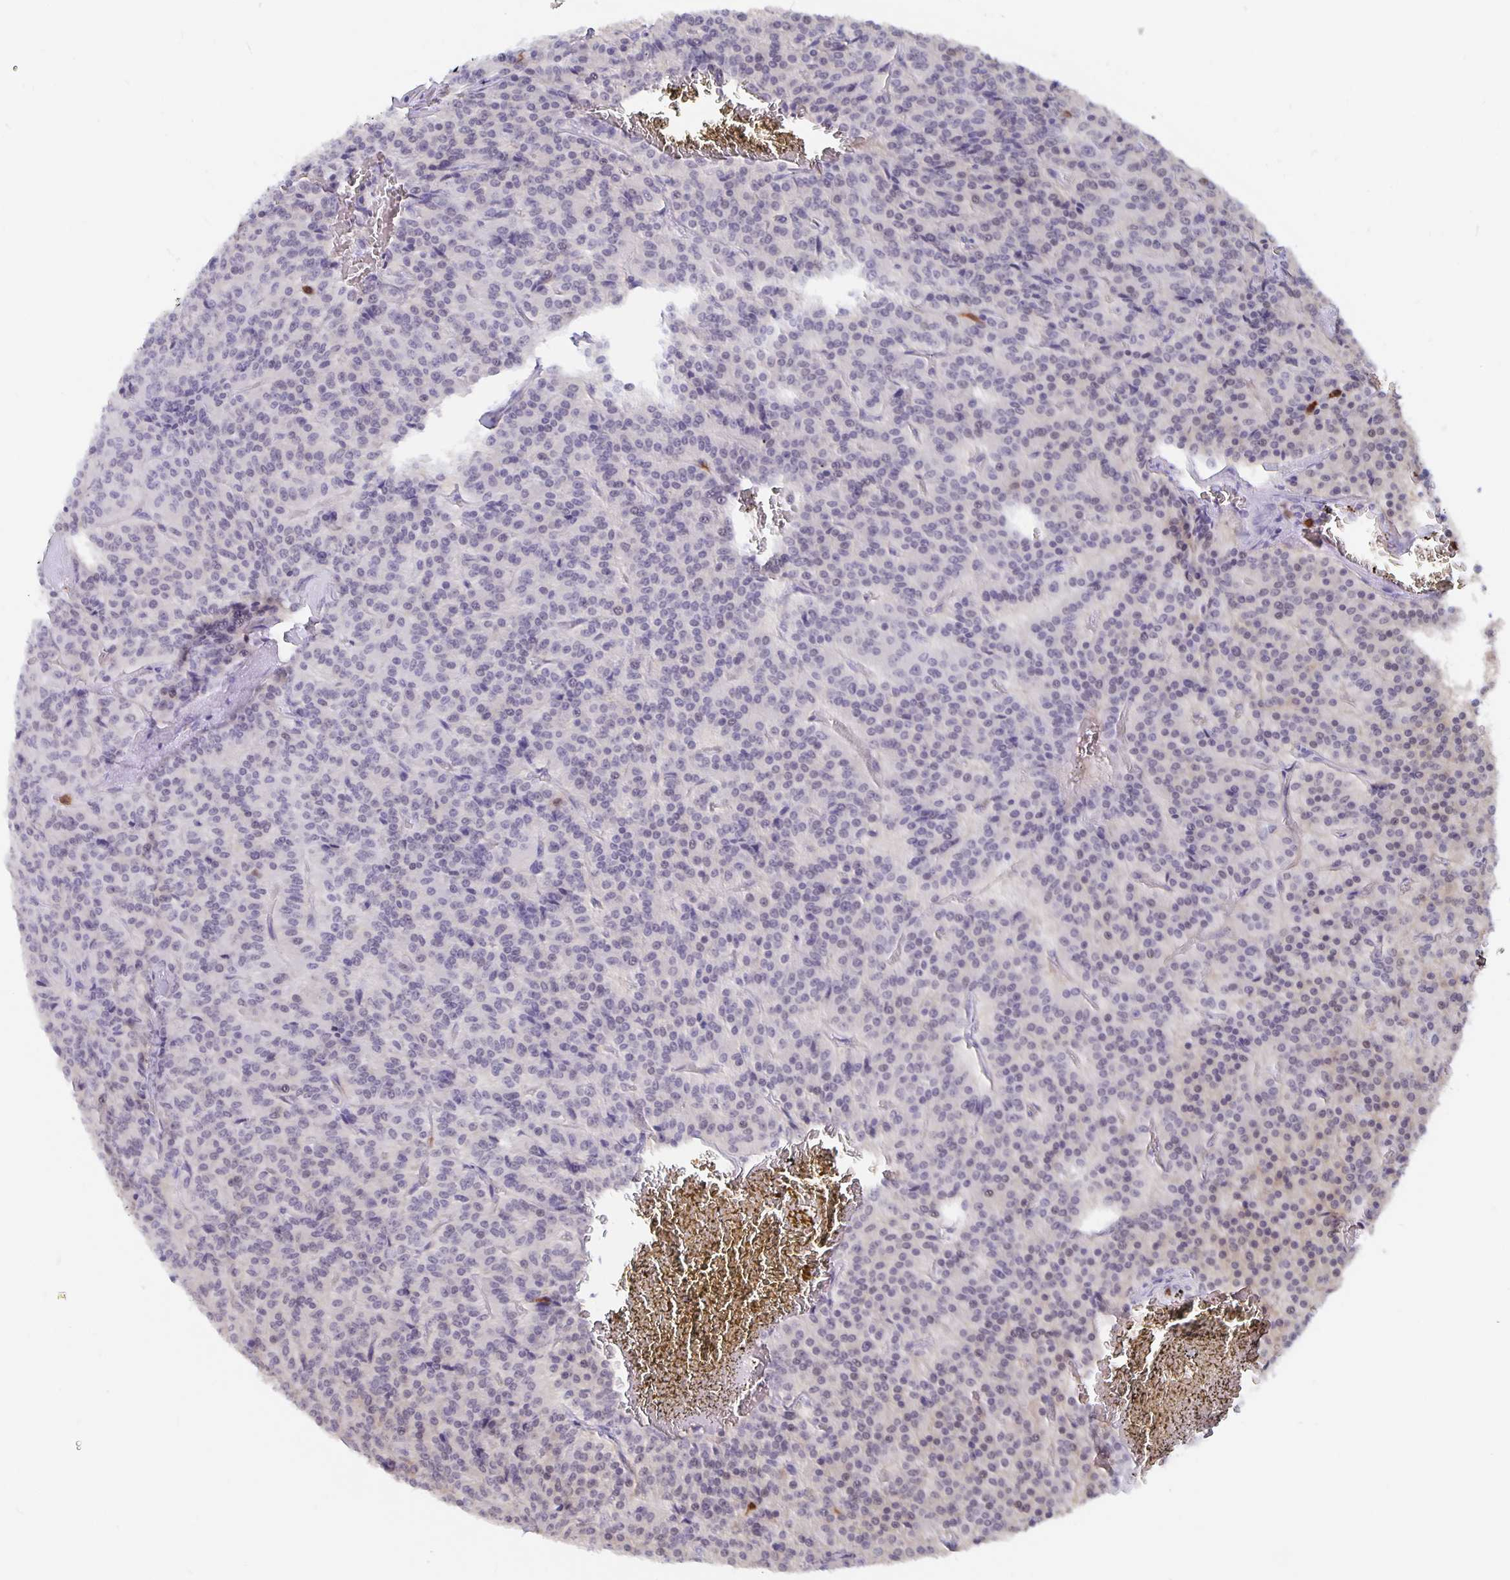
{"staining": {"intensity": "negative", "quantity": "none", "location": "none"}, "tissue": "carcinoid", "cell_type": "Tumor cells", "image_type": "cancer", "snomed": [{"axis": "morphology", "description": "Carcinoid, malignant, NOS"}, {"axis": "topography", "description": "Lung"}], "caption": "Micrograph shows no protein staining in tumor cells of carcinoid (malignant) tissue.", "gene": "ZNF691", "patient": {"sex": "male", "age": 70}}